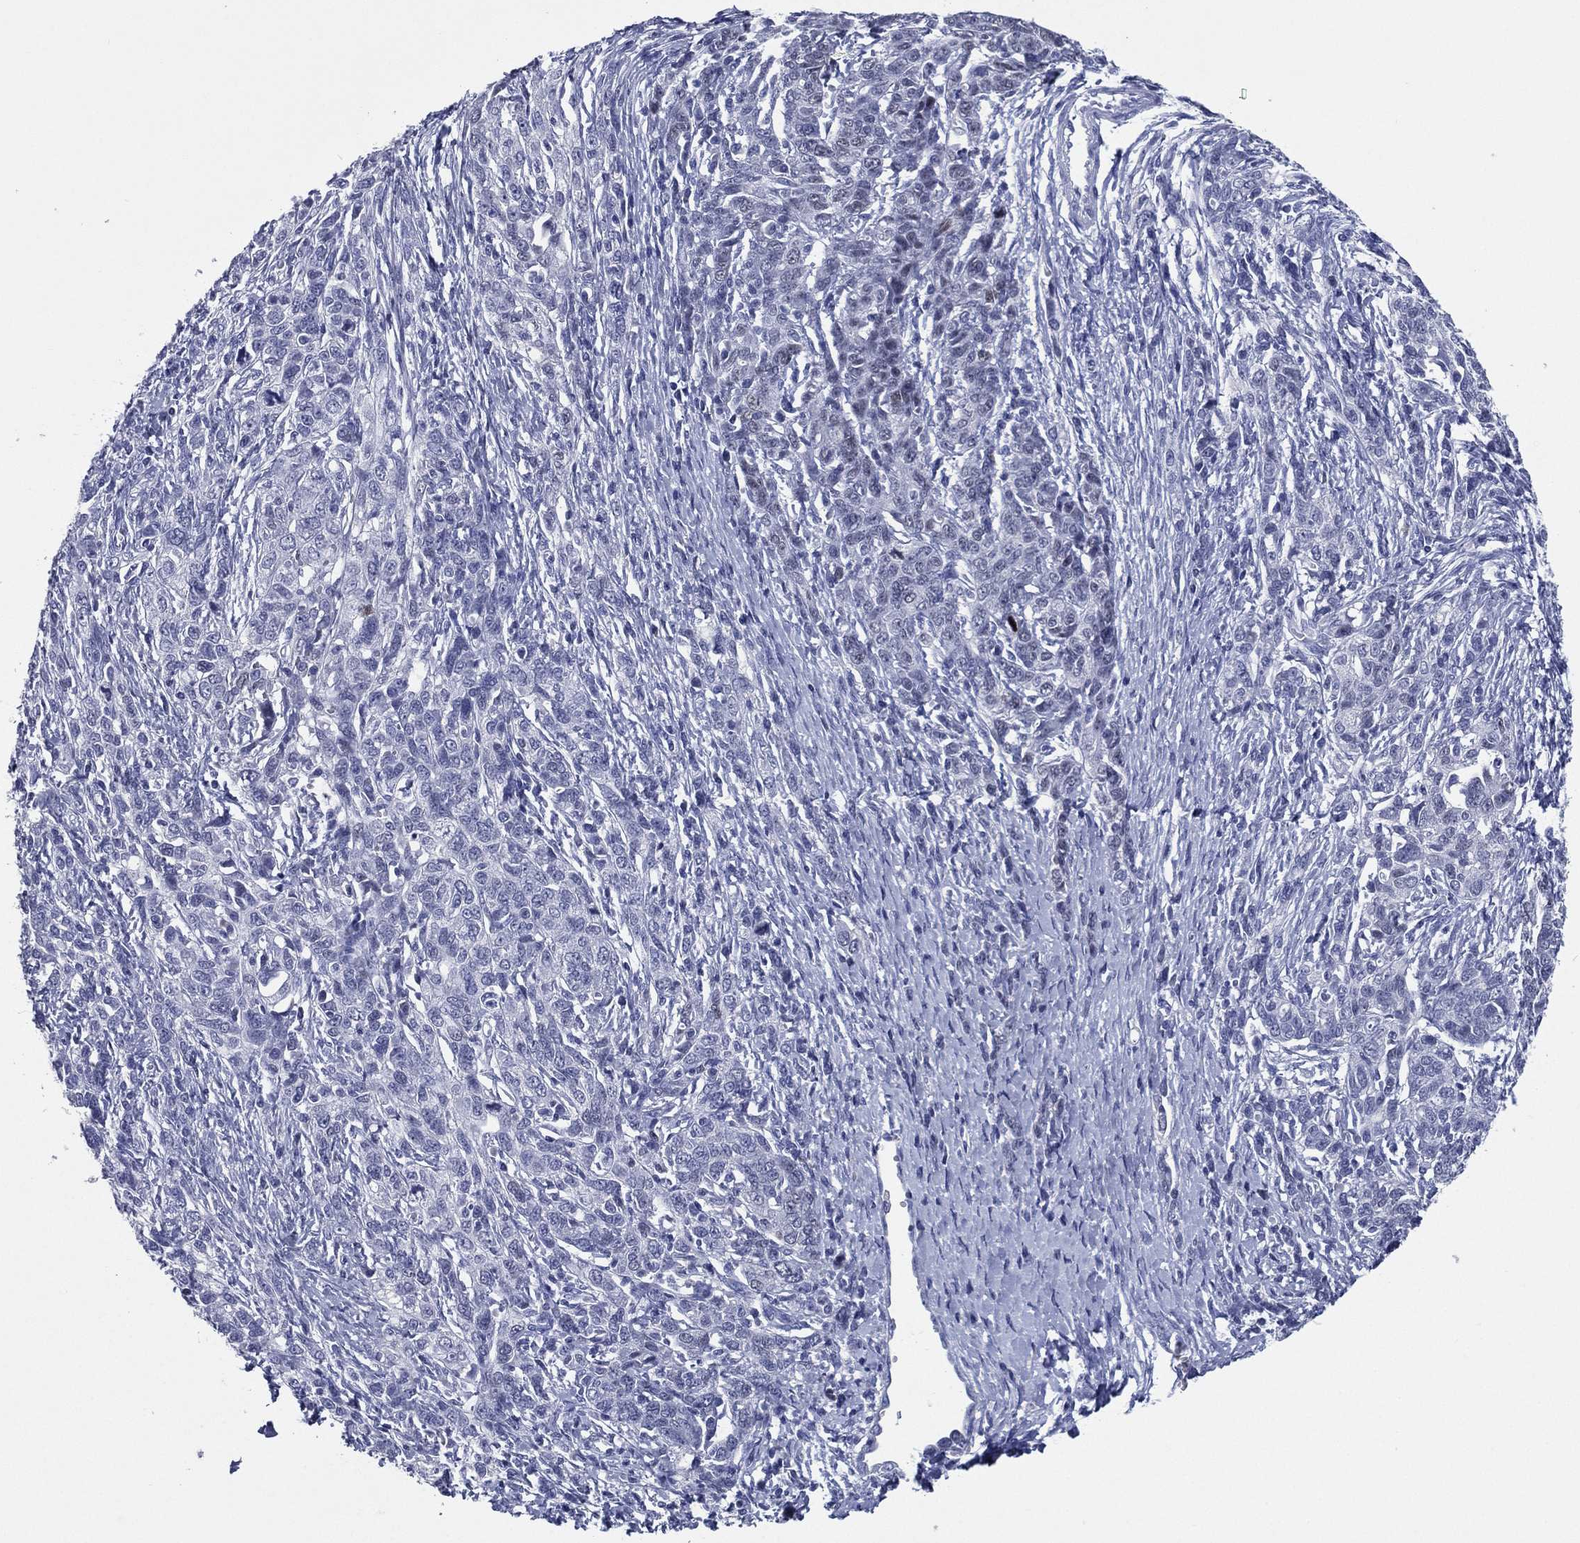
{"staining": {"intensity": "negative", "quantity": "none", "location": "none"}, "tissue": "ovarian cancer", "cell_type": "Tumor cells", "image_type": "cancer", "snomed": [{"axis": "morphology", "description": "Cystadenocarcinoma, serous, NOS"}, {"axis": "topography", "description": "Ovary"}], "caption": "Micrograph shows no protein staining in tumor cells of ovarian cancer (serous cystadenocarcinoma) tissue.", "gene": "TFAP2A", "patient": {"sex": "female", "age": 71}}